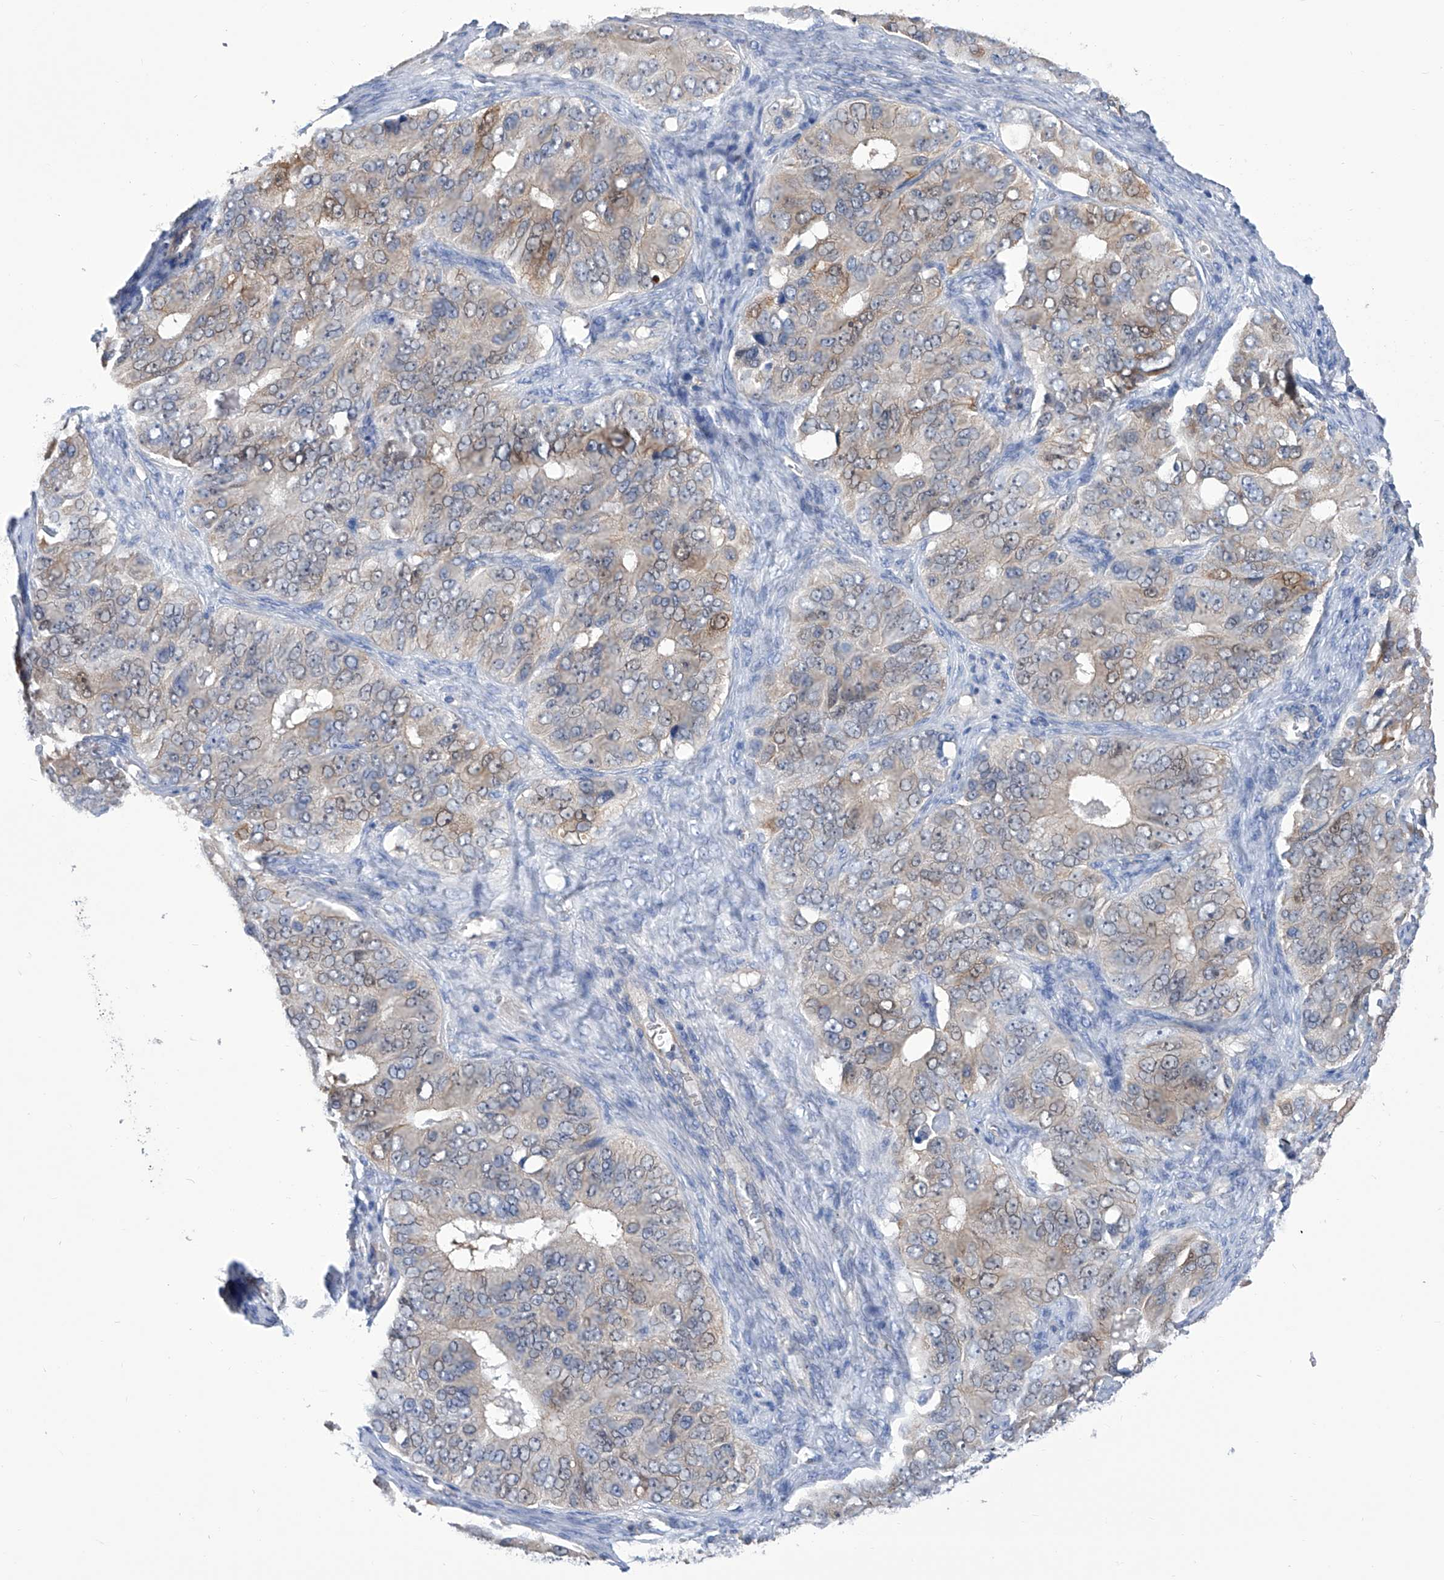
{"staining": {"intensity": "weak", "quantity": "25%-75%", "location": "cytoplasmic/membranous"}, "tissue": "ovarian cancer", "cell_type": "Tumor cells", "image_type": "cancer", "snomed": [{"axis": "morphology", "description": "Carcinoma, endometroid"}, {"axis": "topography", "description": "Ovary"}], "caption": "Immunohistochemical staining of endometroid carcinoma (ovarian) exhibits low levels of weak cytoplasmic/membranous protein staining in approximately 25%-75% of tumor cells.", "gene": "SMS", "patient": {"sex": "female", "age": 51}}